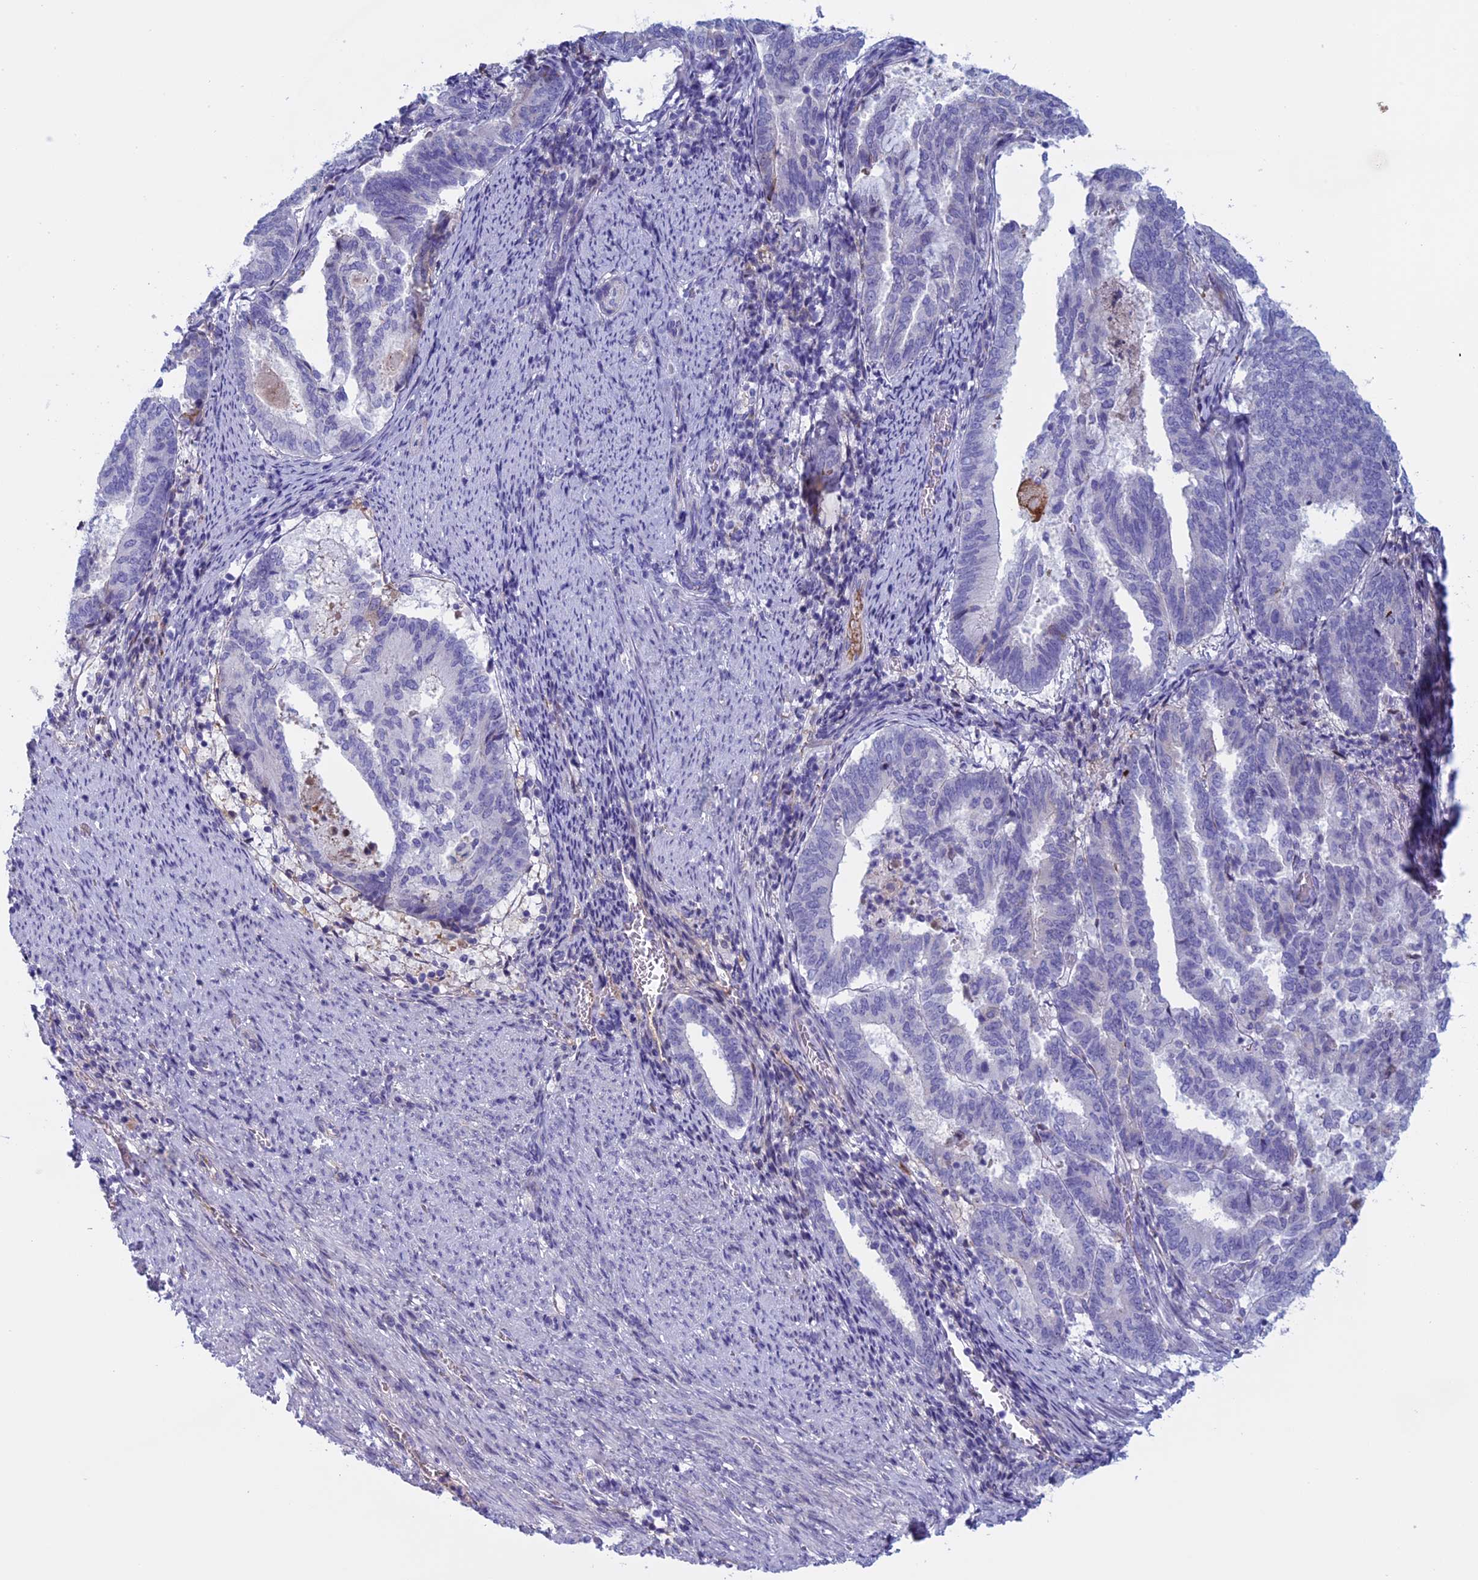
{"staining": {"intensity": "negative", "quantity": "none", "location": "none"}, "tissue": "endometrial cancer", "cell_type": "Tumor cells", "image_type": "cancer", "snomed": [{"axis": "morphology", "description": "Adenocarcinoma, NOS"}, {"axis": "topography", "description": "Endometrium"}], "caption": "A micrograph of human endometrial cancer (adenocarcinoma) is negative for staining in tumor cells.", "gene": "ANGPTL2", "patient": {"sex": "female", "age": 80}}